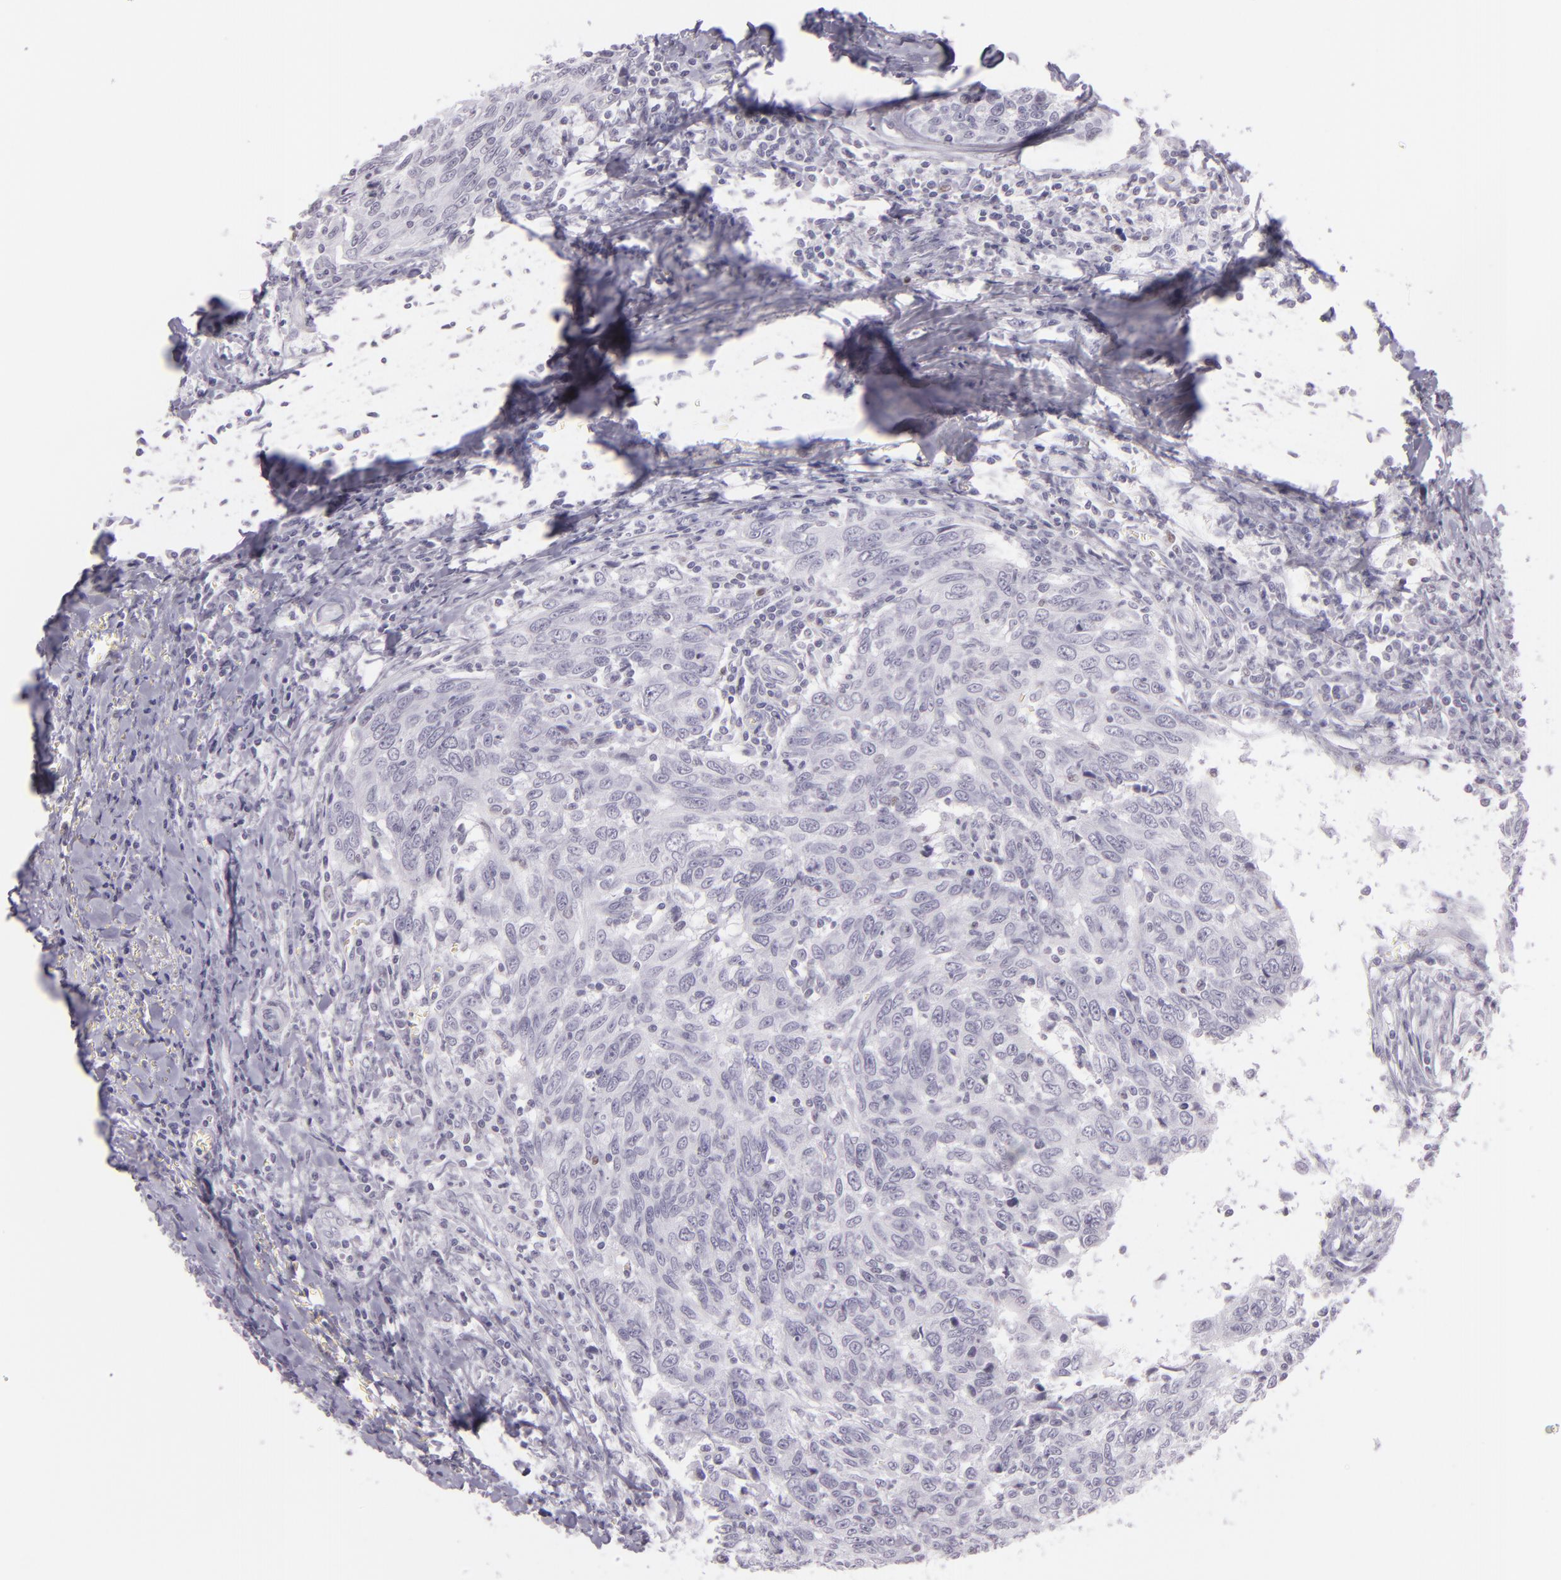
{"staining": {"intensity": "negative", "quantity": "none", "location": "none"}, "tissue": "breast cancer", "cell_type": "Tumor cells", "image_type": "cancer", "snomed": [{"axis": "morphology", "description": "Duct carcinoma"}, {"axis": "topography", "description": "Breast"}], "caption": "Immunohistochemistry (IHC) micrograph of neoplastic tissue: human breast cancer (intraductal carcinoma) stained with DAB (3,3'-diaminobenzidine) demonstrates no significant protein expression in tumor cells.", "gene": "MCM3", "patient": {"sex": "female", "age": 50}}